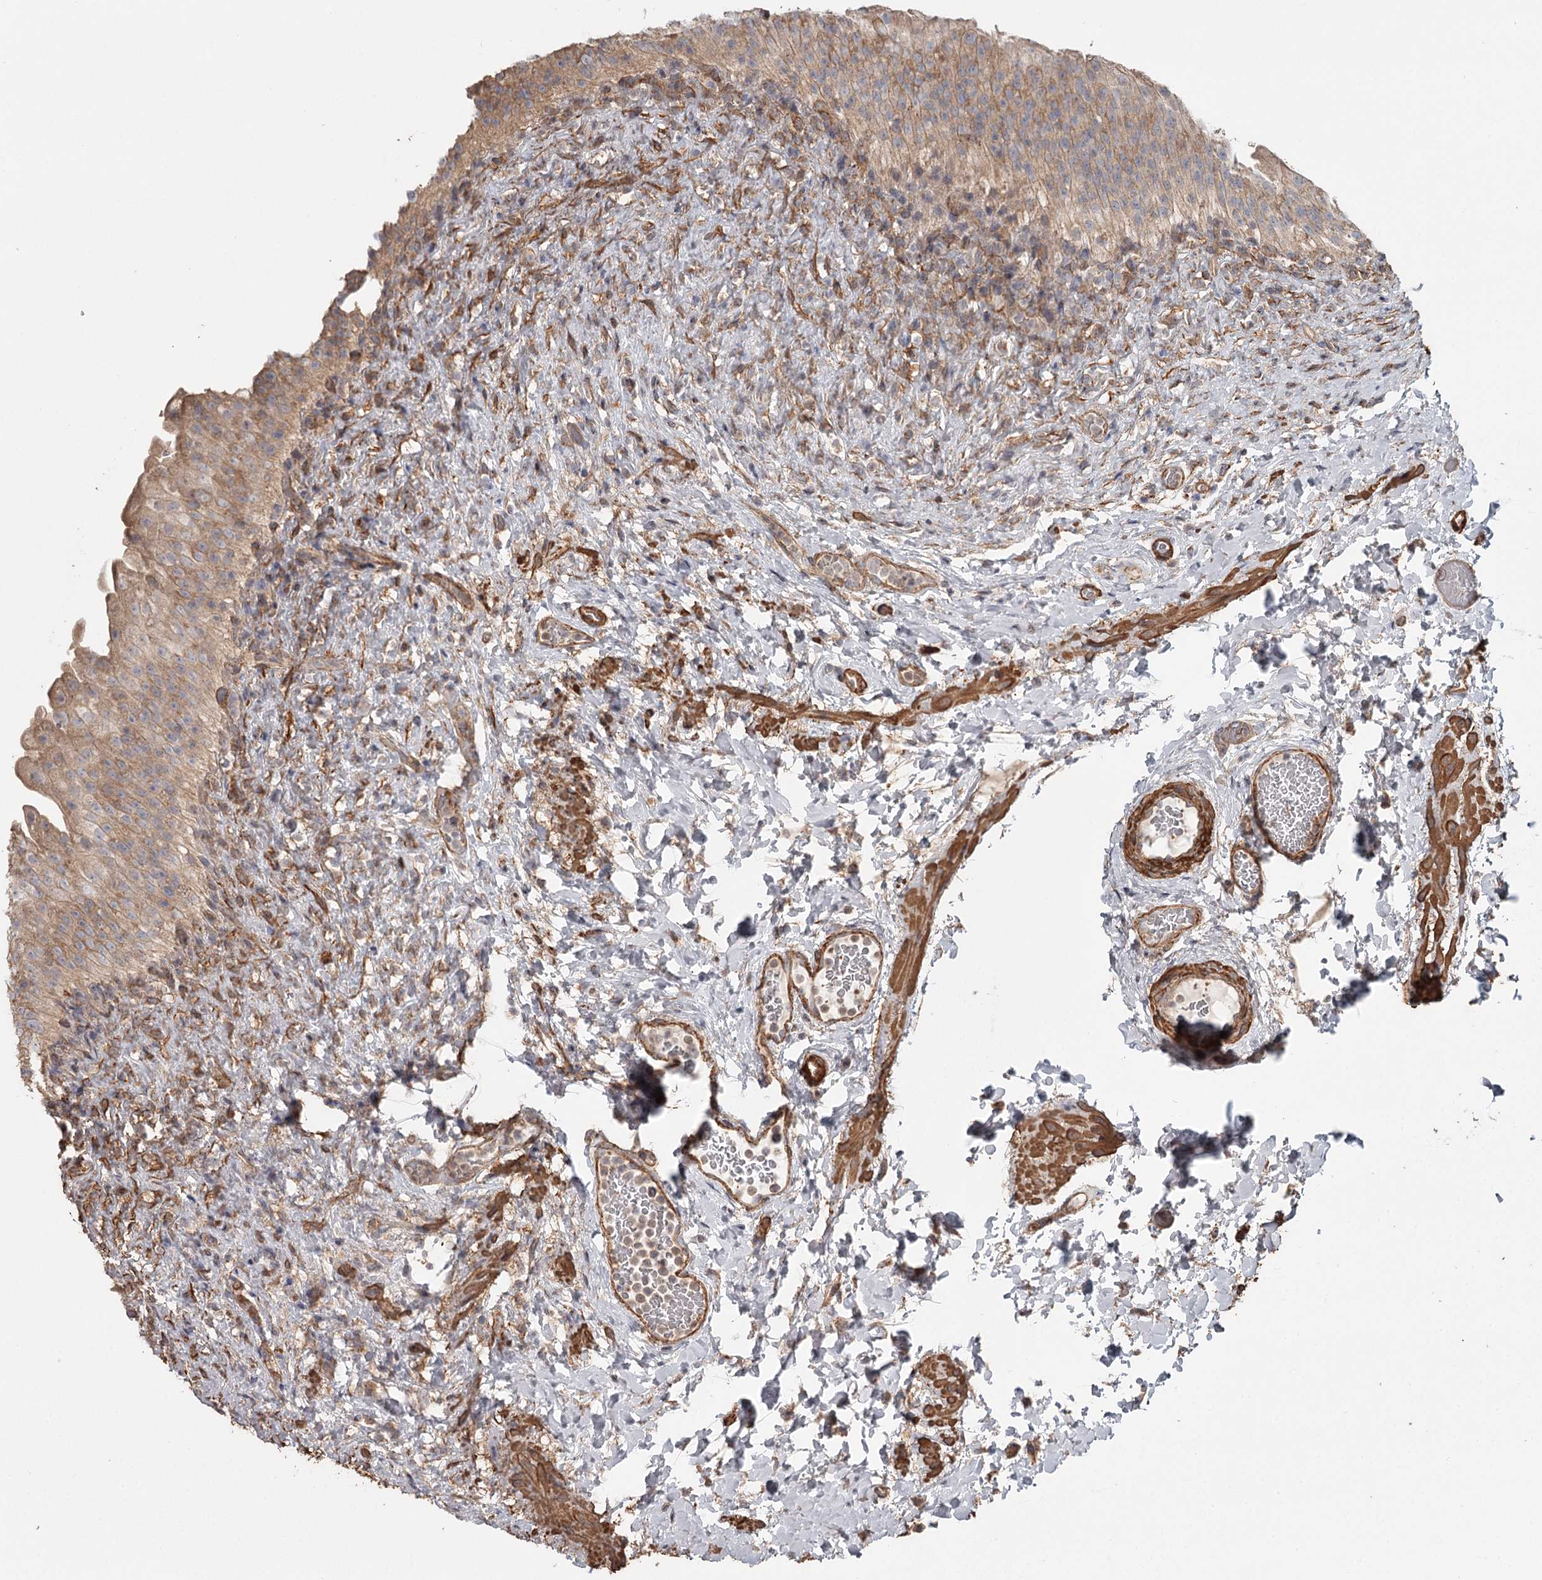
{"staining": {"intensity": "weak", "quantity": ">75%", "location": "cytoplasmic/membranous"}, "tissue": "urinary bladder", "cell_type": "Urothelial cells", "image_type": "normal", "snomed": [{"axis": "morphology", "description": "Normal tissue, NOS"}, {"axis": "topography", "description": "Urinary bladder"}], "caption": "High-magnification brightfield microscopy of benign urinary bladder stained with DAB (brown) and counterstained with hematoxylin (blue). urothelial cells exhibit weak cytoplasmic/membranous staining is appreciated in about>75% of cells.", "gene": "DHRS9", "patient": {"sex": "female", "age": 27}}